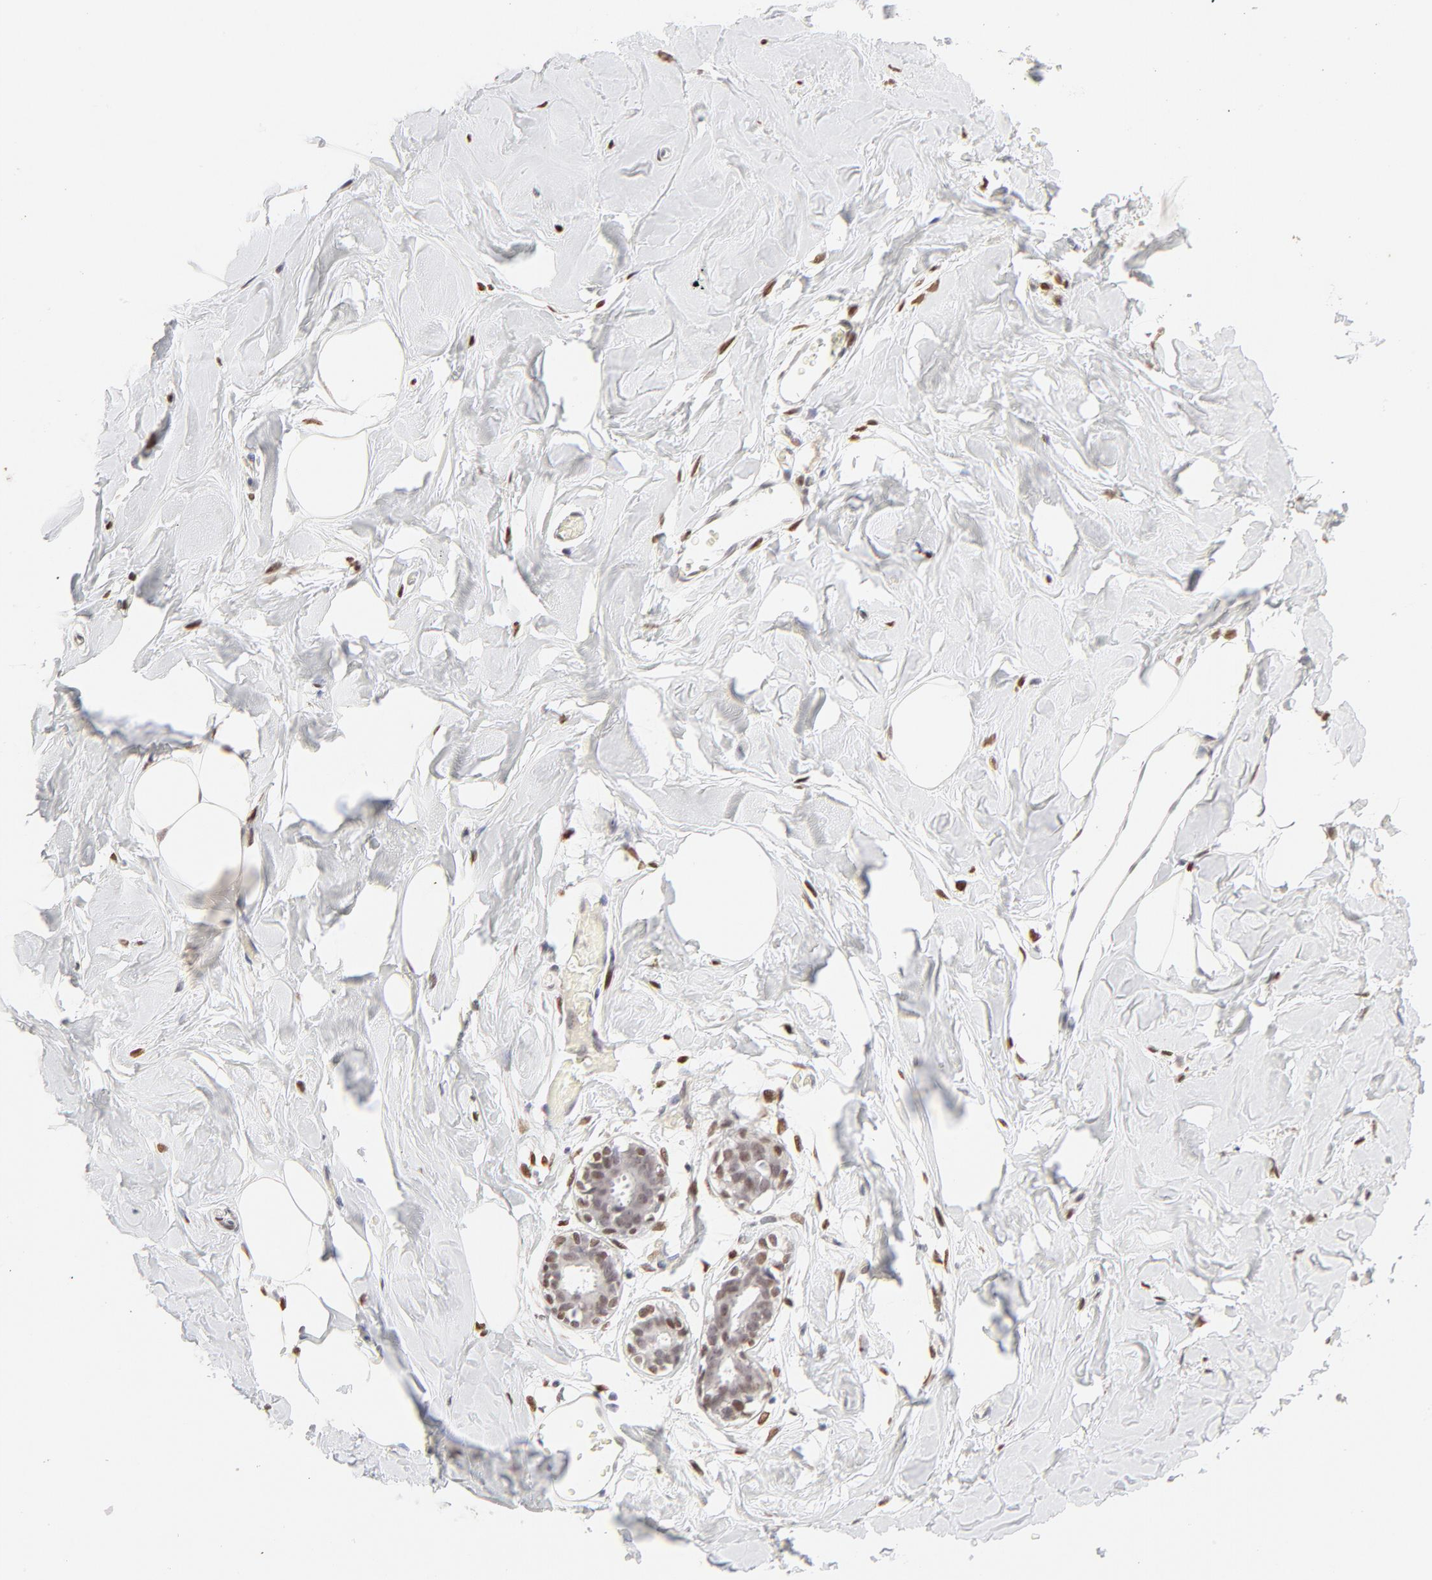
{"staining": {"intensity": "moderate", "quantity": ">75%", "location": "nuclear"}, "tissue": "breast", "cell_type": "Adipocytes", "image_type": "normal", "snomed": [{"axis": "morphology", "description": "Normal tissue, NOS"}, {"axis": "topography", "description": "Breast"}, {"axis": "topography", "description": "Adipose tissue"}], "caption": "Immunohistochemistry micrograph of unremarkable breast: human breast stained using immunohistochemistry shows medium levels of moderate protein expression localized specifically in the nuclear of adipocytes, appearing as a nuclear brown color.", "gene": "PBX1", "patient": {"sex": "female", "age": 25}}